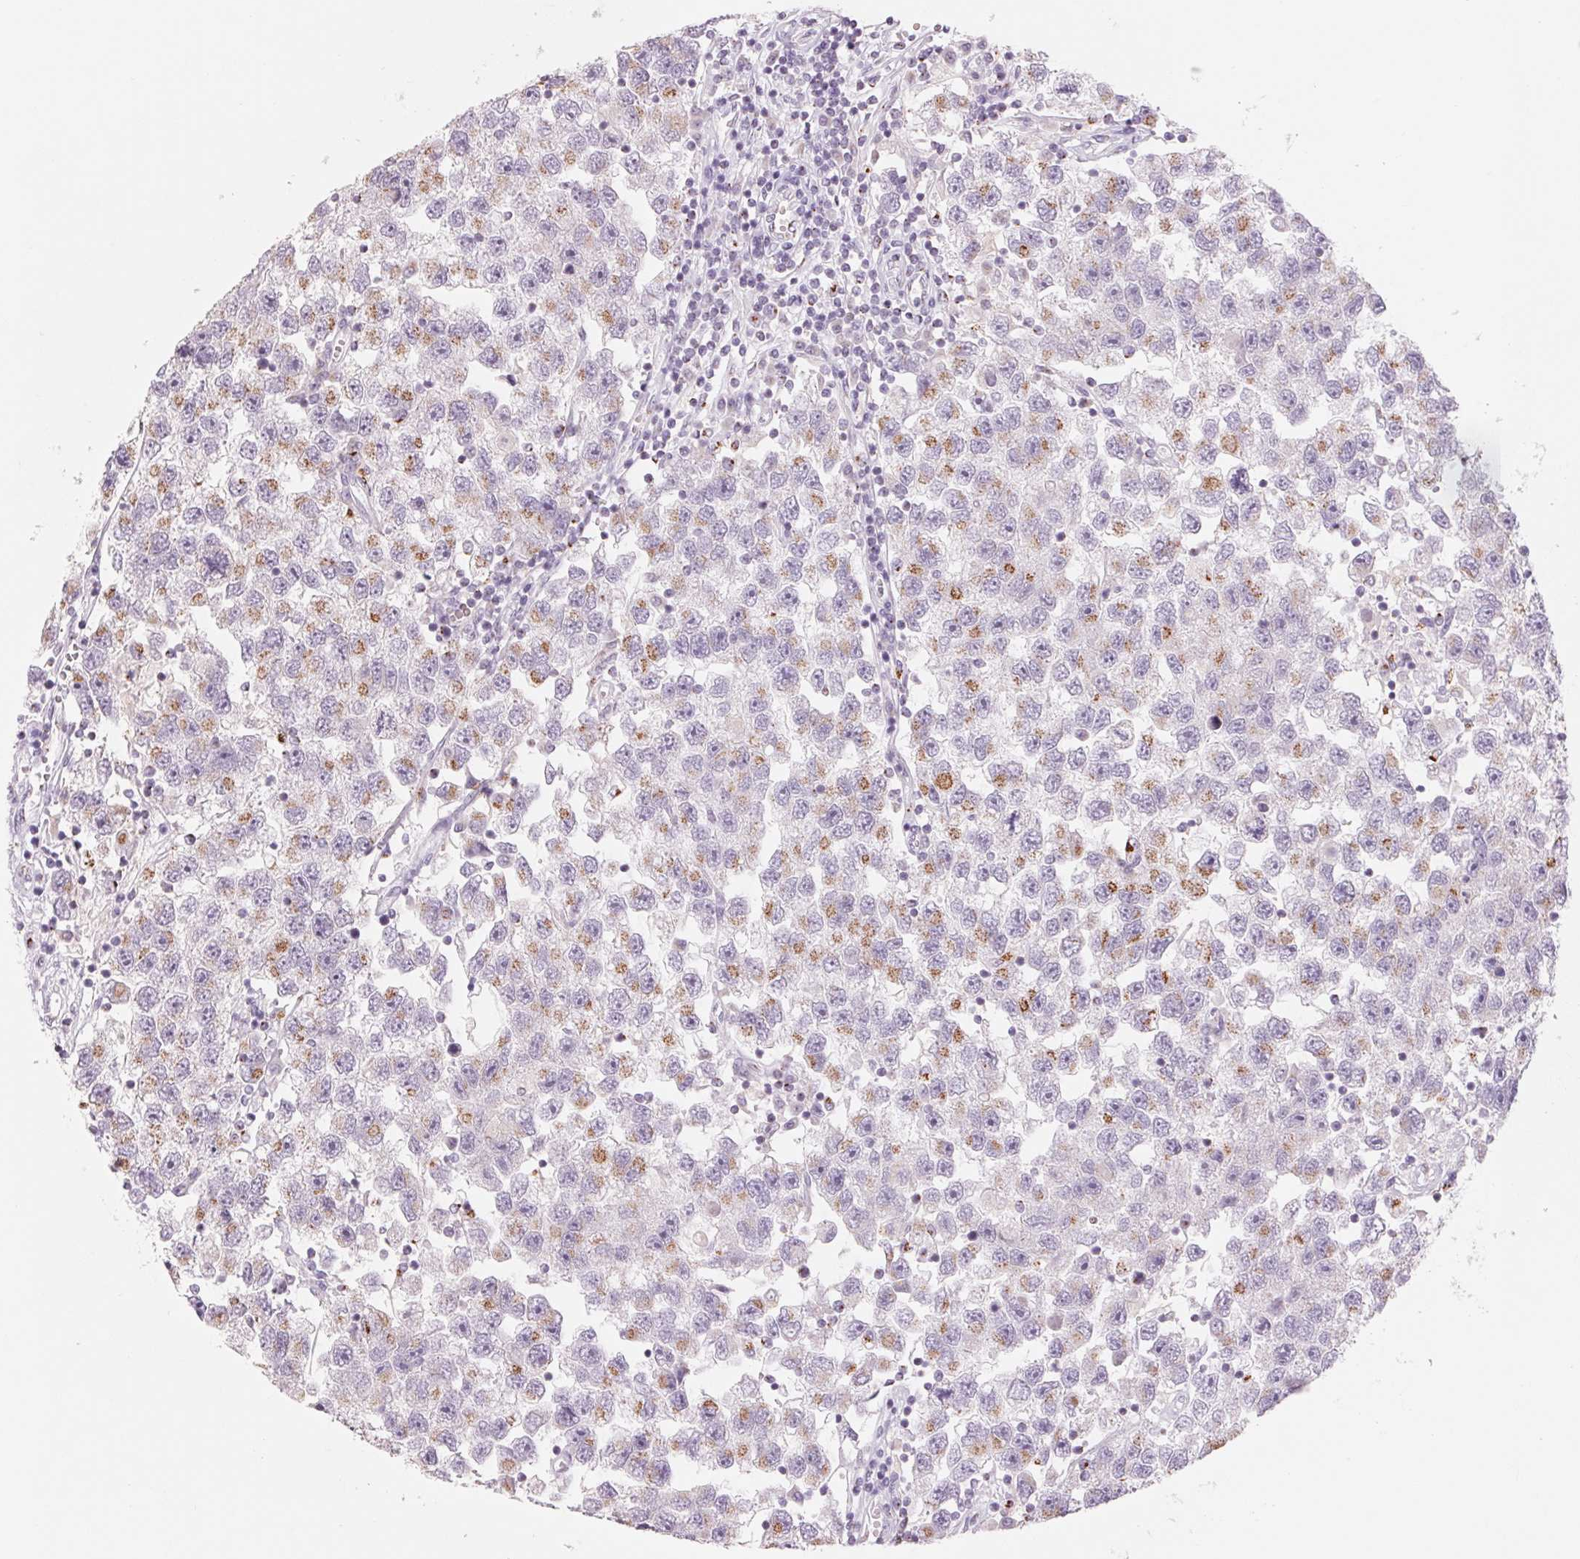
{"staining": {"intensity": "moderate", "quantity": "25%-75%", "location": "cytoplasmic/membranous"}, "tissue": "testis cancer", "cell_type": "Tumor cells", "image_type": "cancer", "snomed": [{"axis": "morphology", "description": "Seminoma, NOS"}, {"axis": "topography", "description": "Testis"}], "caption": "Brown immunohistochemical staining in human seminoma (testis) shows moderate cytoplasmic/membranous positivity in approximately 25%-75% of tumor cells.", "gene": "GALNT7", "patient": {"sex": "male", "age": 26}}